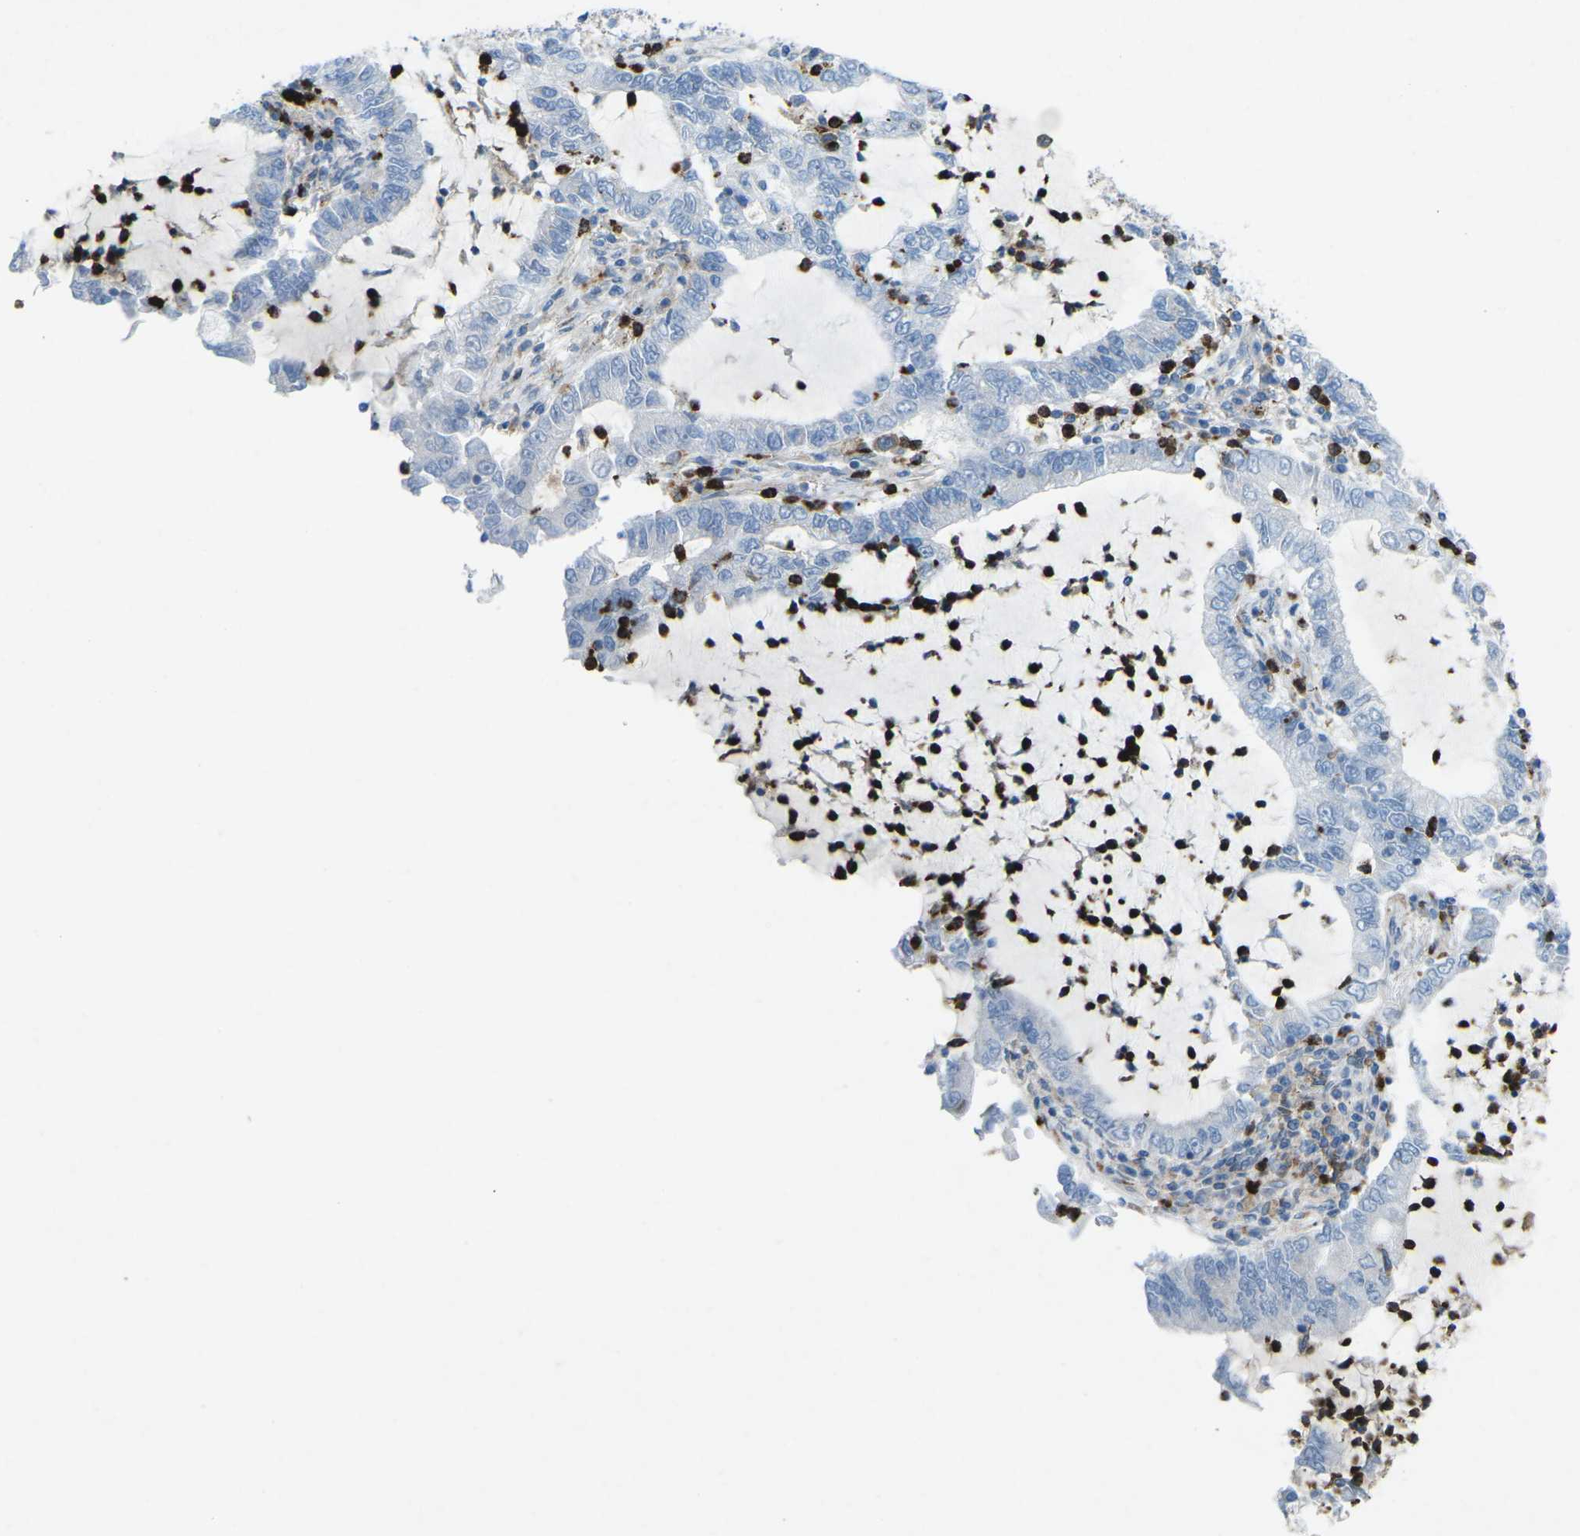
{"staining": {"intensity": "negative", "quantity": "none", "location": "none"}, "tissue": "lung cancer", "cell_type": "Tumor cells", "image_type": "cancer", "snomed": [{"axis": "morphology", "description": "Adenocarcinoma, NOS"}, {"axis": "topography", "description": "Lung"}], "caption": "IHC photomicrograph of lung cancer stained for a protein (brown), which reveals no expression in tumor cells. Nuclei are stained in blue.", "gene": "STK11", "patient": {"sex": "female", "age": 51}}